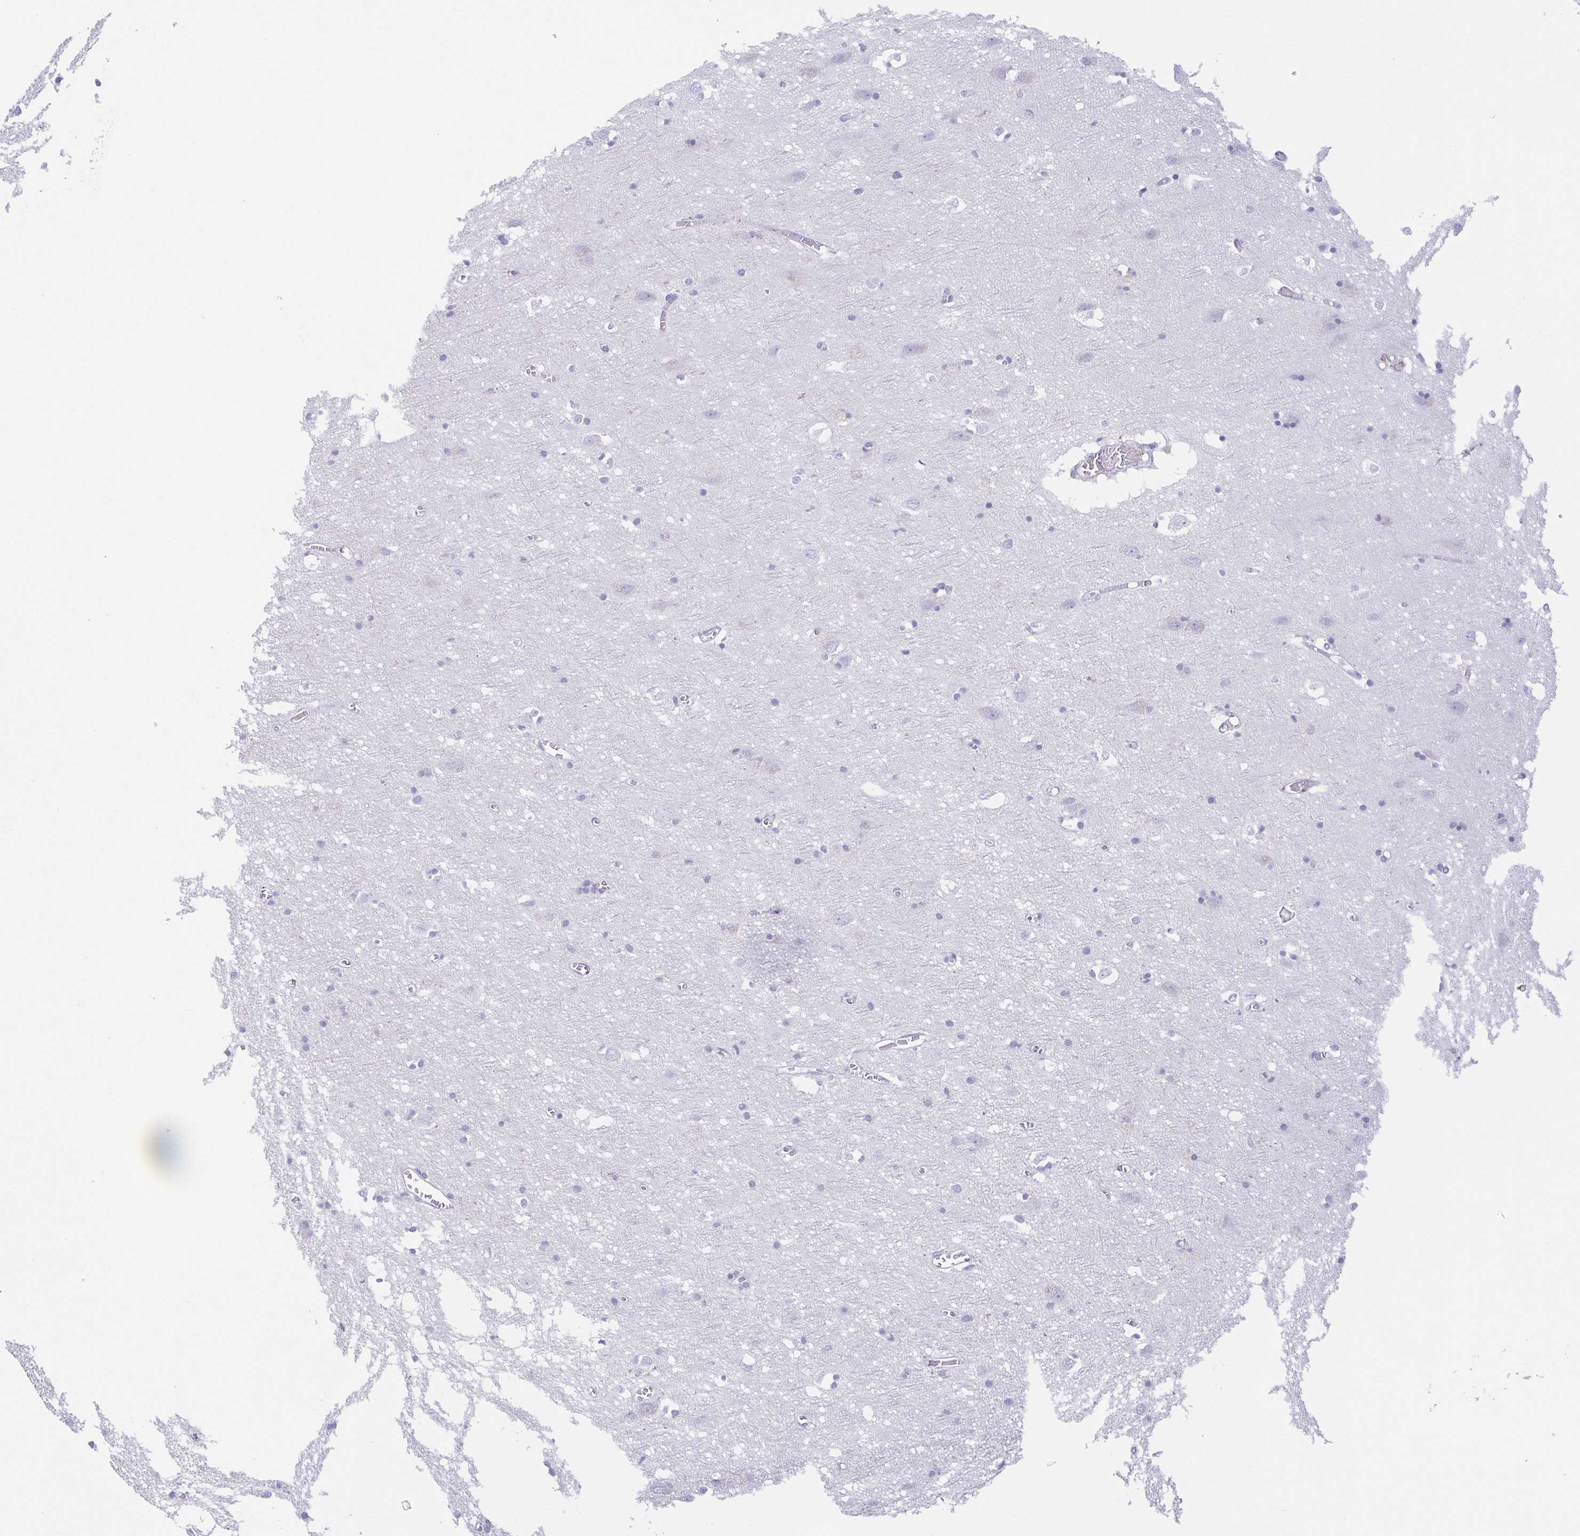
{"staining": {"intensity": "negative", "quantity": "none", "location": "none"}, "tissue": "cerebral cortex", "cell_type": "Endothelial cells", "image_type": "normal", "snomed": [{"axis": "morphology", "description": "Normal tissue, NOS"}, {"axis": "topography", "description": "Cerebral cortex"}], "caption": "This is a histopathology image of immunohistochemistry (IHC) staining of unremarkable cerebral cortex, which shows no expression in endothelial cells. (IHC, brightfield microscopy, high magnification).", "gene": "COL17A1", "patient": {"sex": "male", "age": 70}}